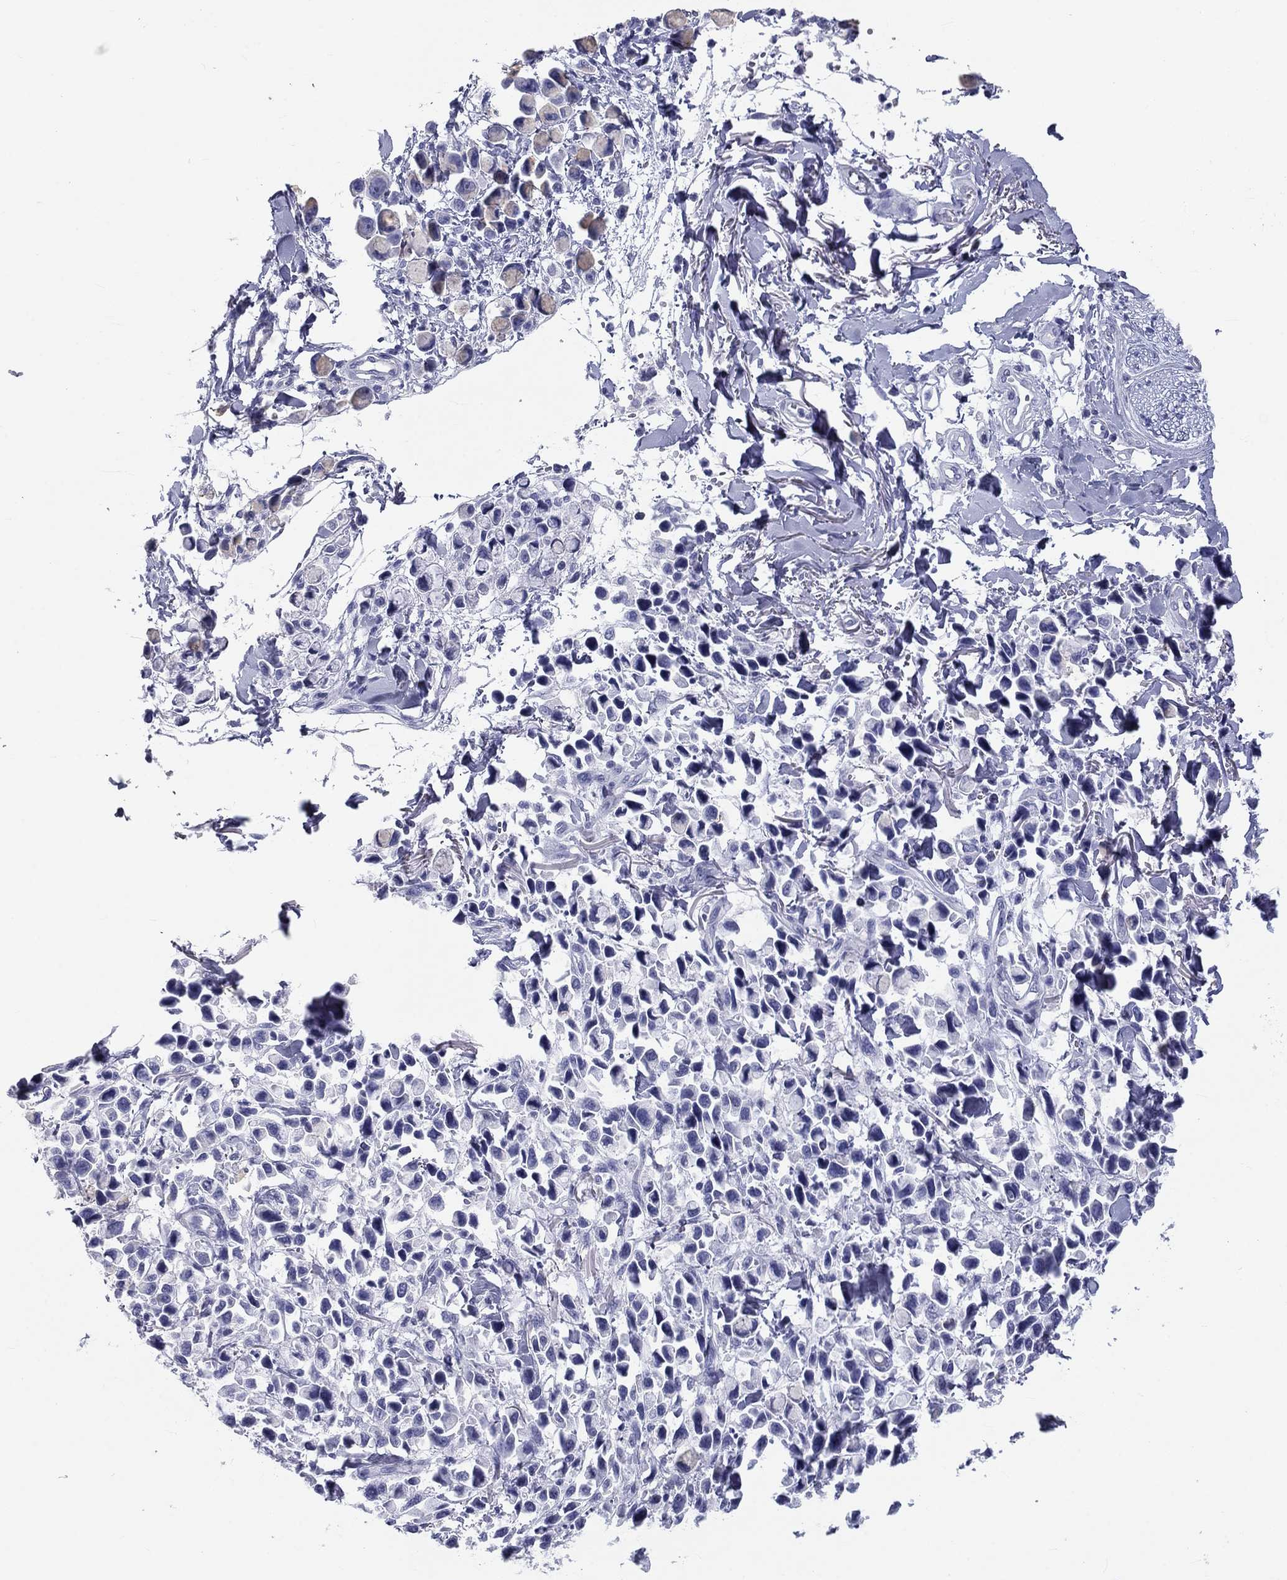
{"staining": {"intensity": "negative", "quantity": "none", "location": "none"}, "tissue": "stomach cancer", "cell_type": "Tumor cells", "image_type": "cancer", "snomed": [{"axis": "morphology", "description": "Adenocarcinoma, NOS"}, {"axis": "topography", "description": "Stomach"}], "caption": "There is no significant expression in tumor cells of stomach adenocarcinoma.", "gene": "DNALI1", "patient": {"sex": "female", "age": 81}}